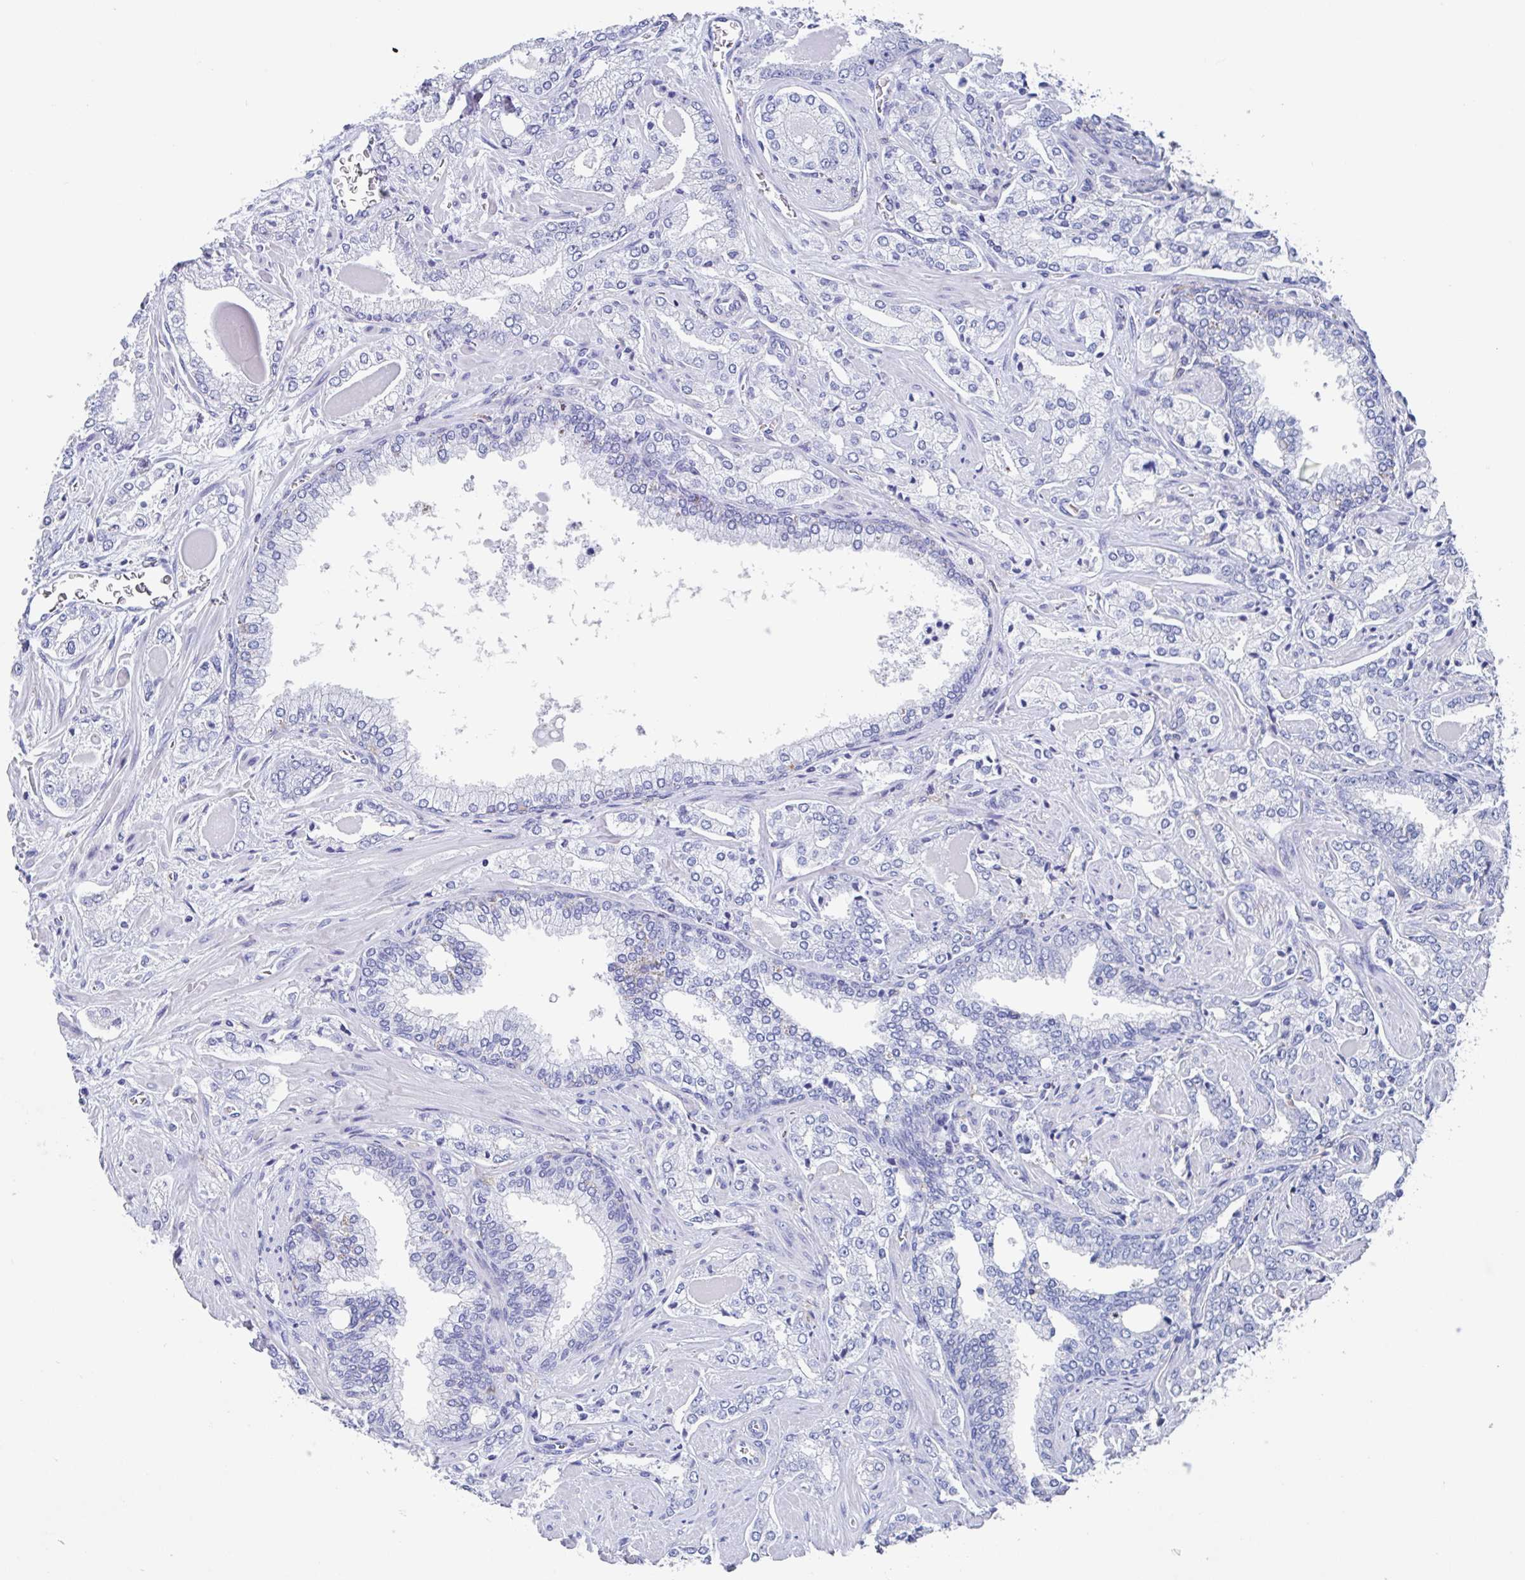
{"staining": {"intensity": "negative", "quantity": "none", "location": "none"}, "tissue": "prostate cancer", "cell_type": "Tumor cells", "image_type": "cancer", "snomed": [{"axis": "morphology", "description": "Adenocarcinoma, High grade"}, {"axis": "topography", "description": "Prostate"}], "caption": "IHC photomicrograph of neoplastic tissue: prostate cancer stained with DAB (3,3'-diaminobenzidine) displays no significant protein staining in tumor cells.", "gene": "FCGR3A", "patient": {"sex": "male", "age": 60}}